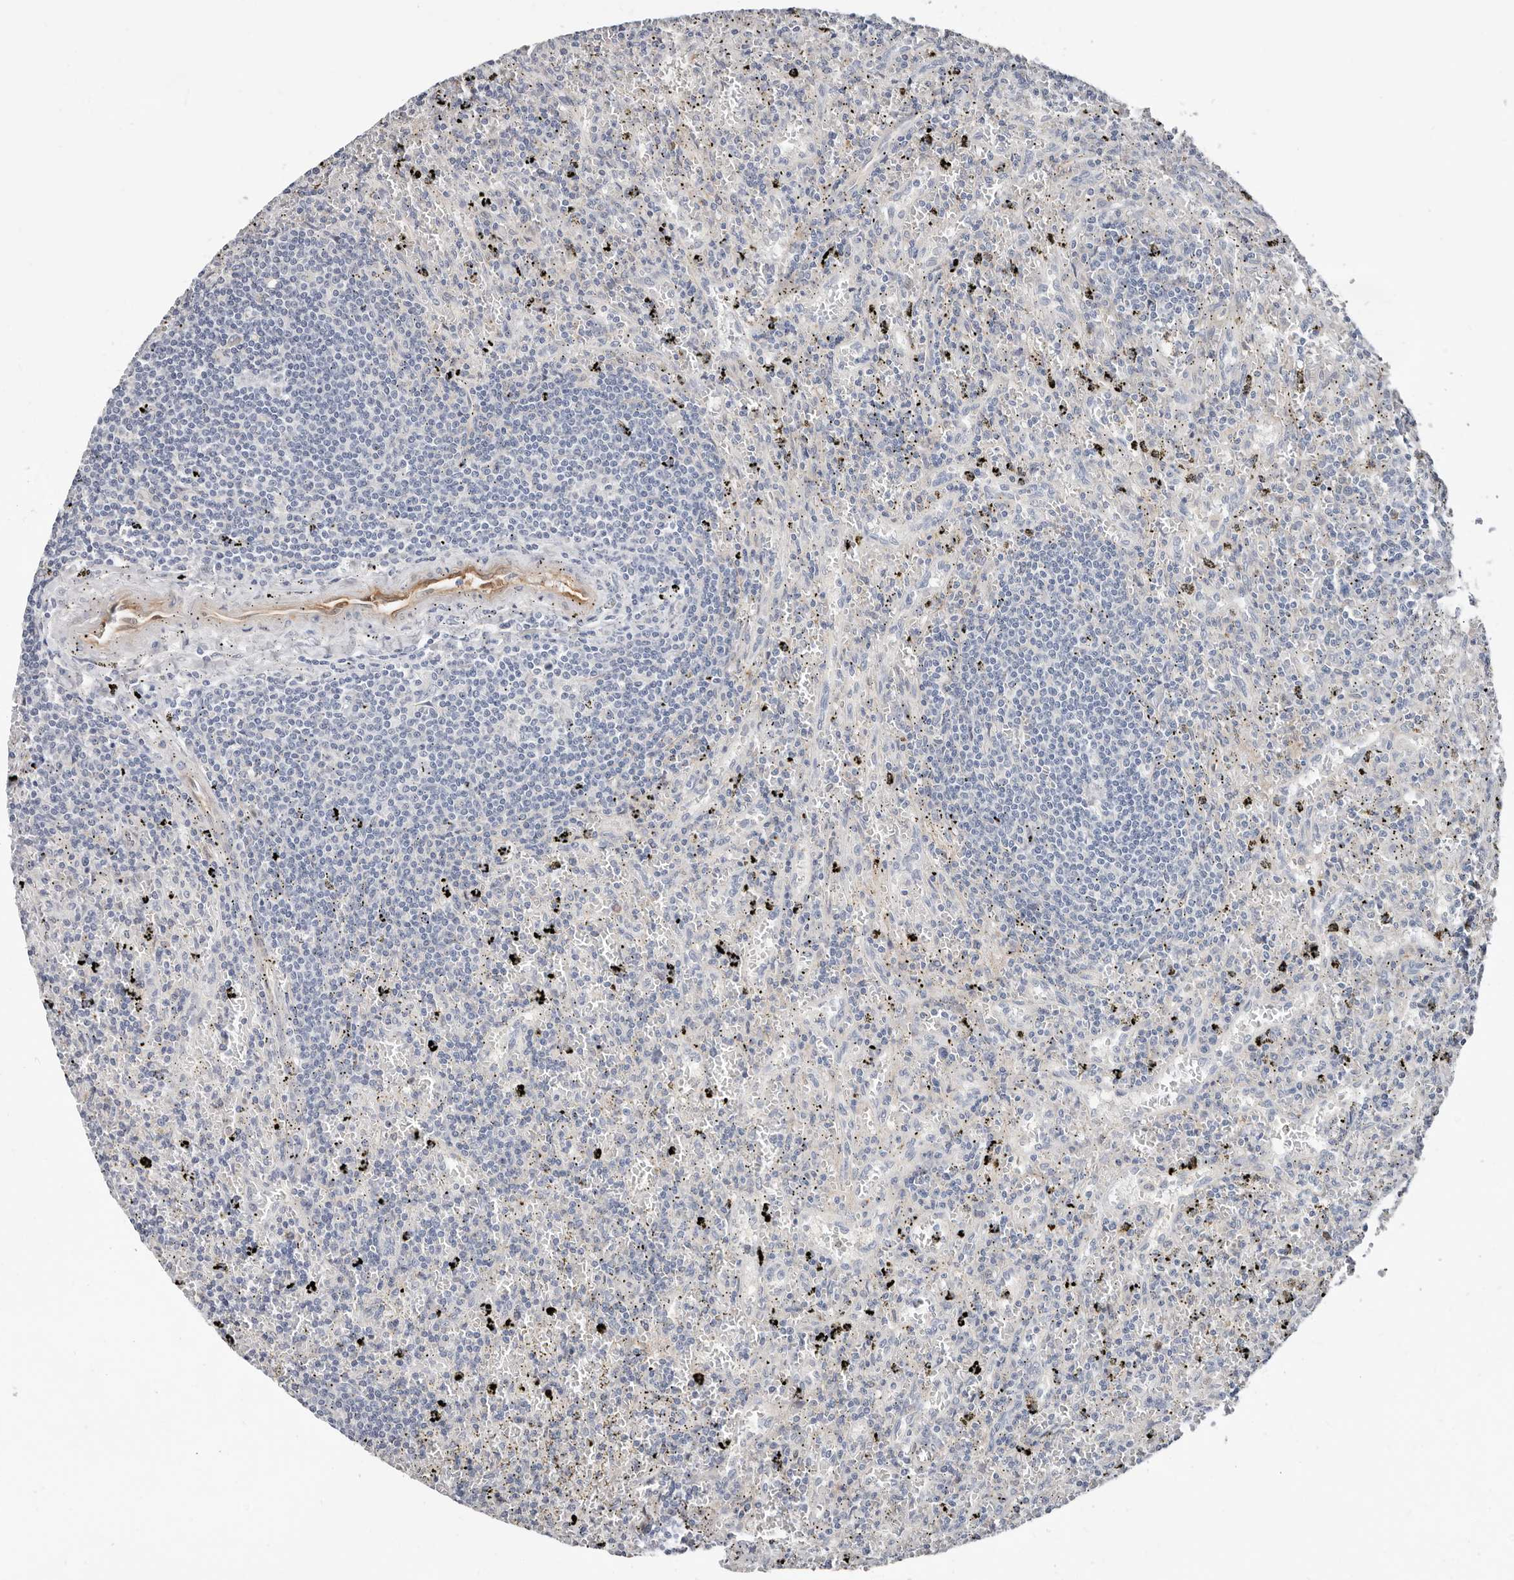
{"staining": {"intensity": "negative", "quantity": "none", "location": "none"}, "tissue": "lymphoma", "cell_type": "Tumor cells", "image_type": "cancer", "snomed": [{"axis": "morphology", "description": "Malignant lymphoma, non-Hodgkin's type, Low grade"}, {"axis": "topography", "description": "Spleen"}], "caption": "This is an immunohistochemistry micrograph of human lymphoma. There is no staining in tumor cells.", "gene": "ASRGL1", "patient": {"sex": "male", "age": 76}}